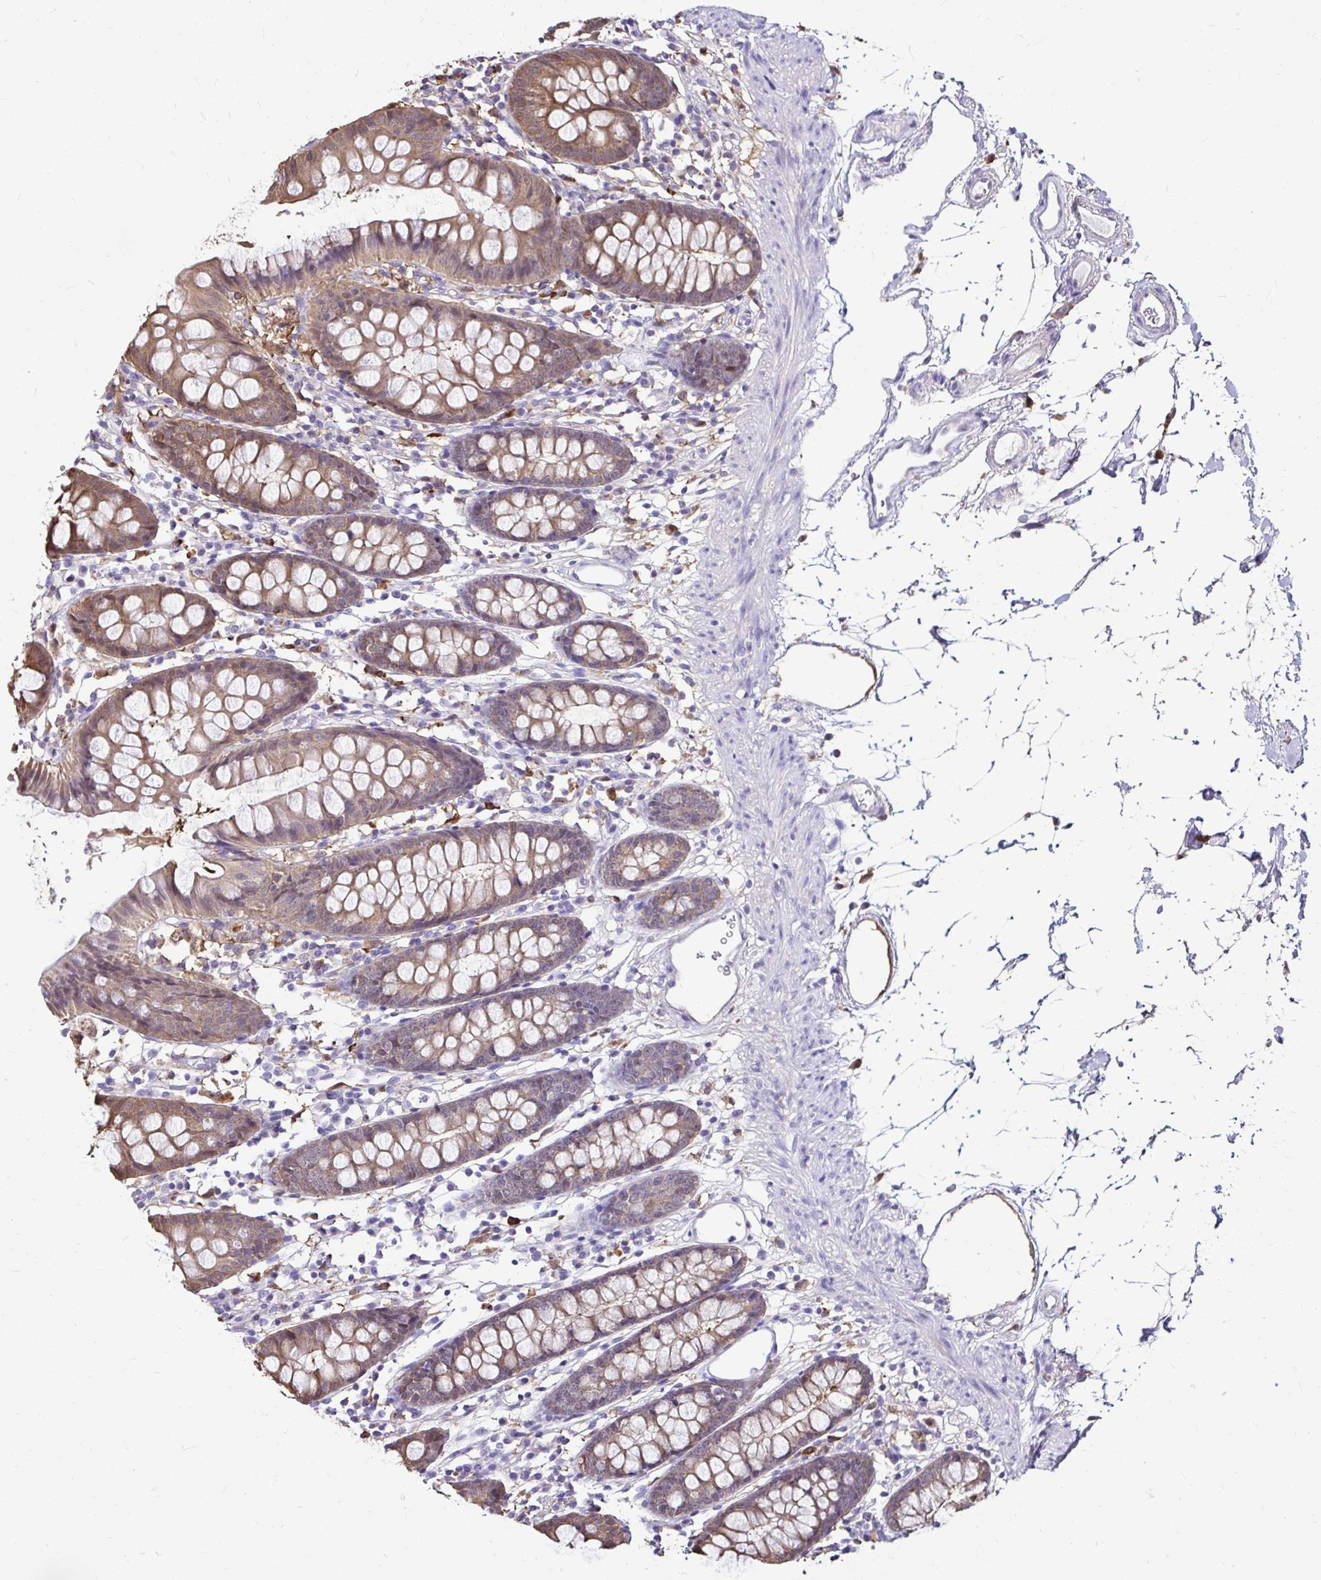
{"staining": {"intensity": "weak", "quantity": "25%-75%", "location": "cytoplasmic/membranous"}, "tissue": "colon", "cell_type": "Endothelial cells", "image_type": "normal", "snomed": [{"axis": "morphology", "description": "Normal tissue, NOS"}, {"axis": "topography", "description": "Colon"}], "caption": "Immunohistochemistry photomicrograph of benign human colon stained for a protein (brown), which exhibits low levels of weak cytoplasmic/membranous expression in approximately 25%-75% of endothelial cells.", "gene": "IDH1", "patient": {"sex": "female", "age": 84}}